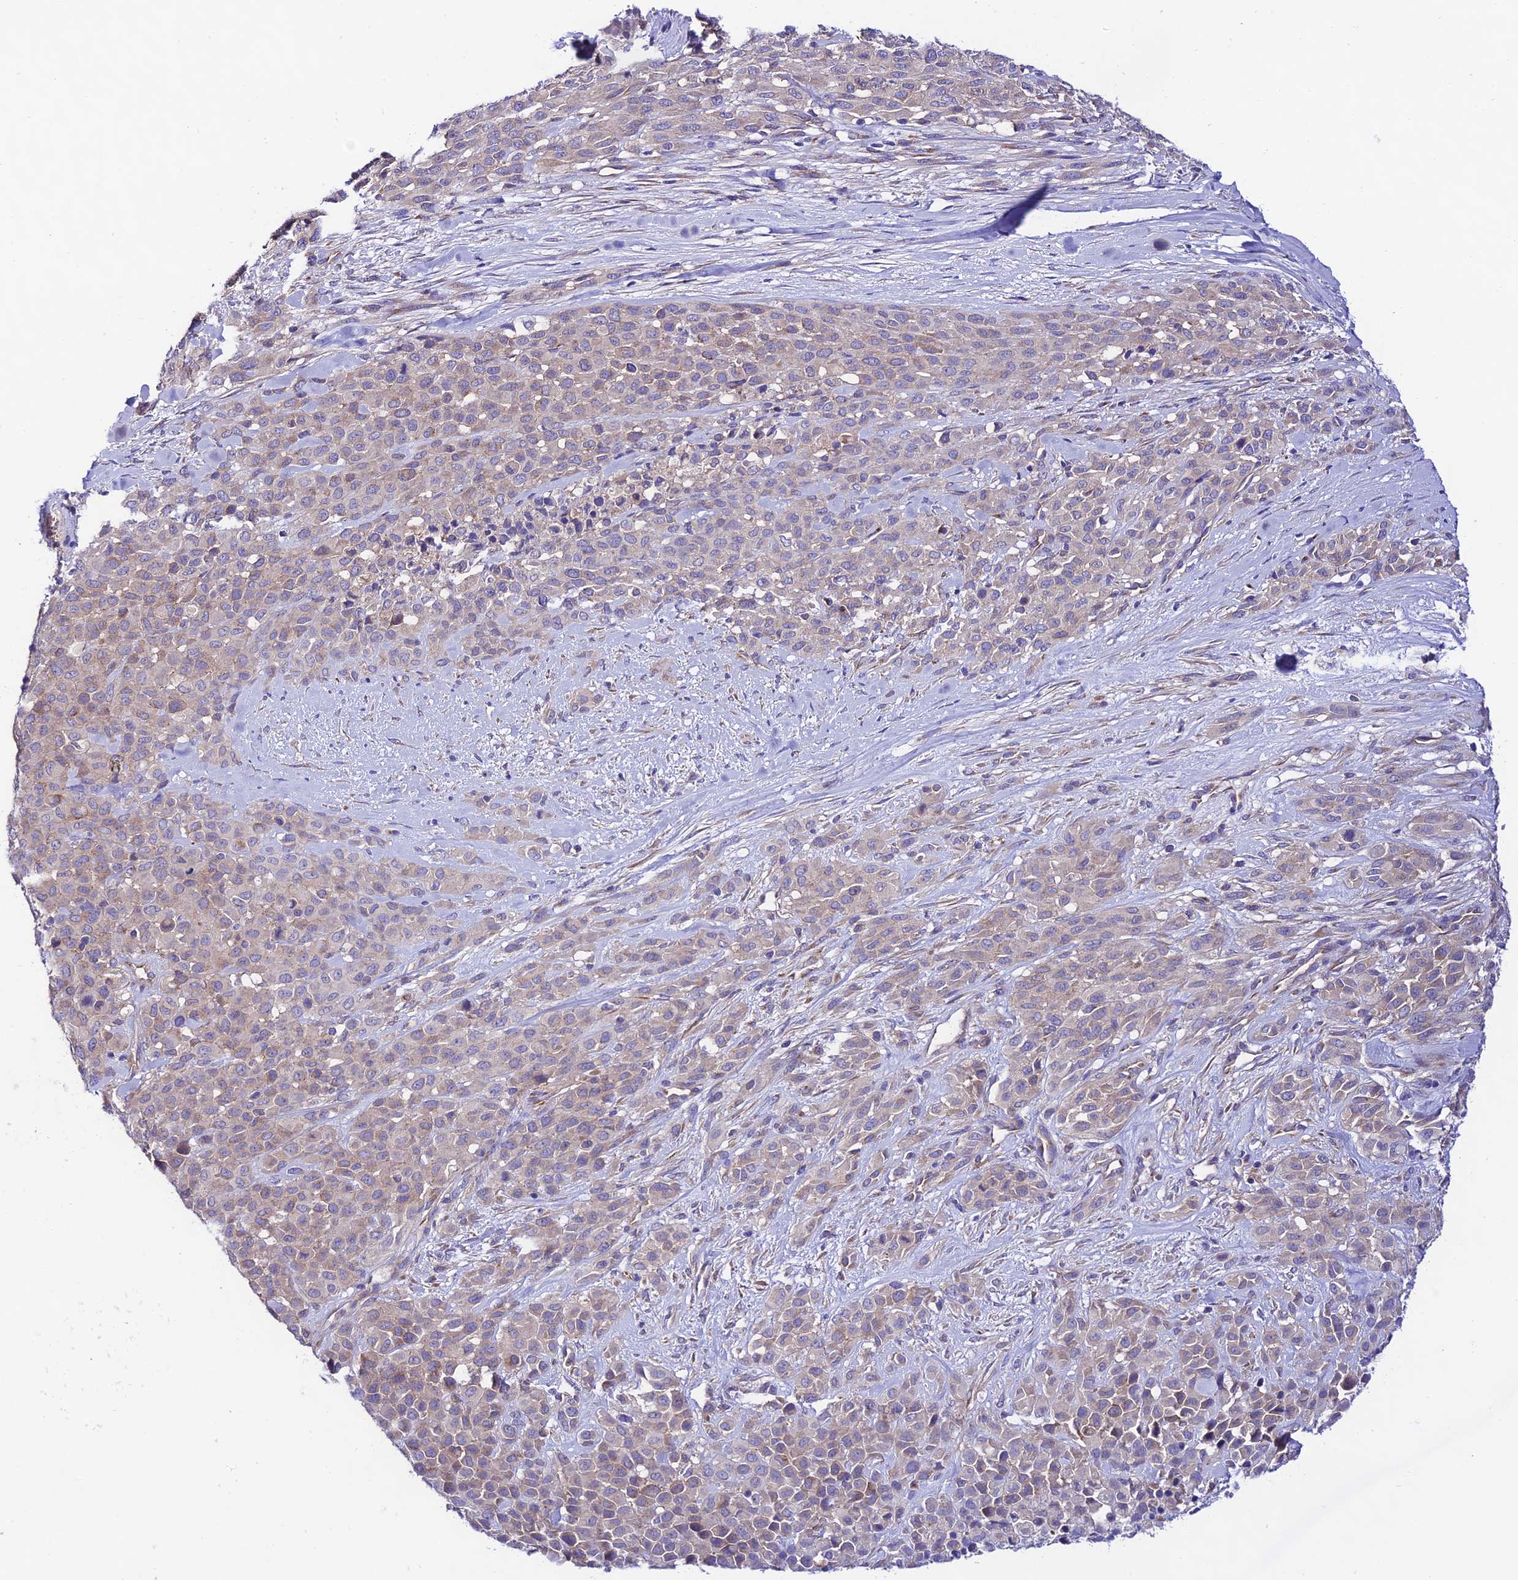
{"staining": {"intensity": "weak", "quantity": "25%-75%", "location": "cytoplasmic/membranous"}, "tissue": "melanoma", "cell_type": "Tumor cells", "image_type": "cancer", "snomed": [{"axis": "morphology", "description": "Malignant melanoma, Metastatic site"}, {"axis": "topography", "description": "Skin"}], "caption": "DAB (3,3'-diaminobenzidine) immunohistochemical staining of human malignant melanoma (metastatic site) displays weak cytoplasmic/membranous protein staining in about 25%-75% of tumor cells. The staining was performed using DAB (3,3'-diaminobenzidine), with brown indicating positive protein expression. Nuclei are stained blue with hematoxylin.", "gene": "LACTB2", "patient": {"sex": "female", "age": 81}}